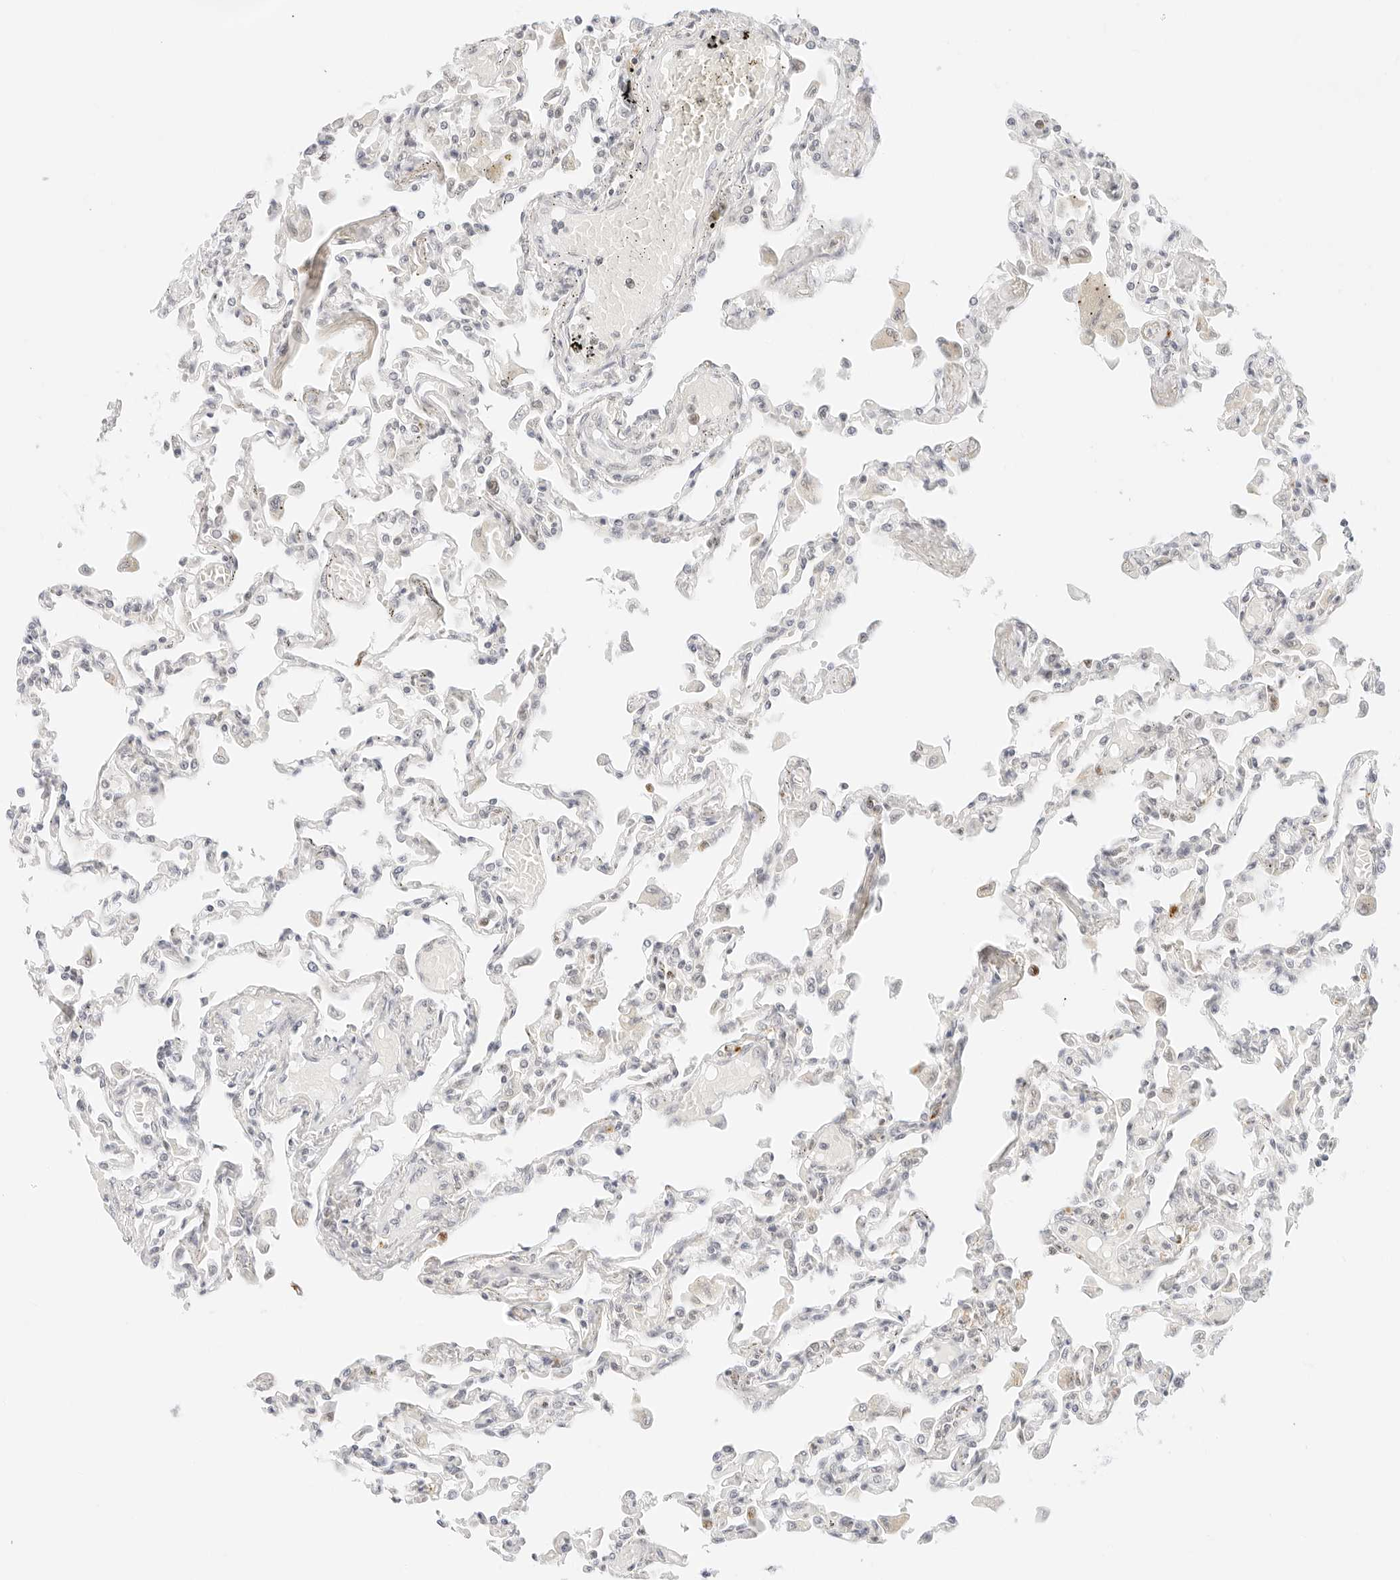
{"staining": {"intensity": "negative", "quantity": "none", "location": "none"}, "tissue": "lung", "cell_type": "Alveolar cells", "image_type": "normal", "snomed": [{"axis": "morphology", "description": "Normal tissue, NOS"}, {"axis": "topography", "description": "Bronchus"}, {"axis": "topography", "description": "Lung"}], "caption": "Immunohistochemistry histopathology image of unremarkable lung stained for a protein (brown), which demonstrates no staining in alveolar cells. (DAB (3,3'-diaminobenzidine) immunohistochemistry (IHC), high magnification).", "gene": "POLR3C", "patient": {"sex": "female", "age": 49}}